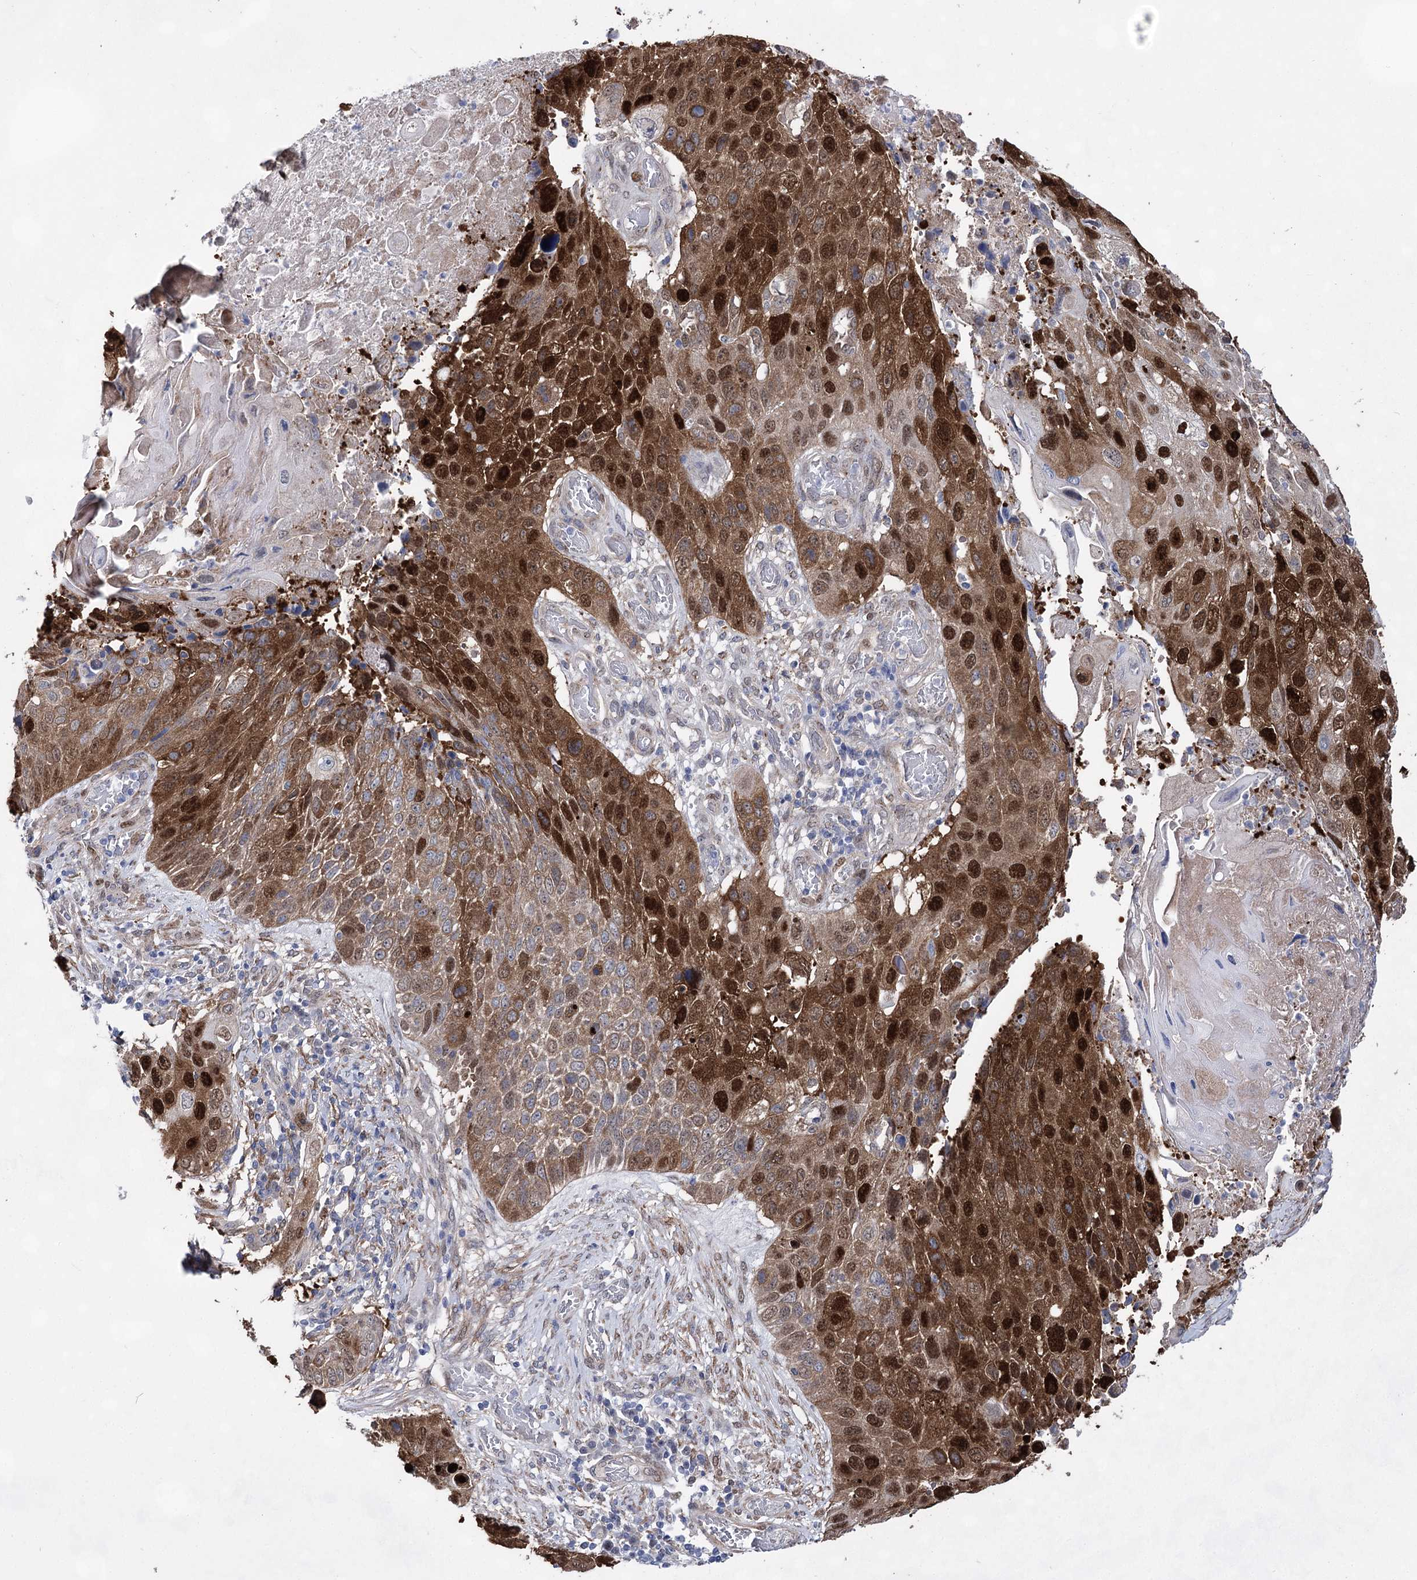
{"staining": {"intensity": "strong", "quantity": ">75%", "location": "cytoplasmic/membranous,nuclear"}, "tissue": "lung cancer", "cell_type": "Tumor cells", "image_type": "cancer", "snomed": [{"axis": "morphology", "description": "Squamous cell carcinoma, NOS"}, {"axis": "topography", "description": "Lung"}], "caption": "High-magnification brightfield microscopy of squamous cell carcinoma (lung) stained with DAB (brown) and counterstained with hematoxylin (blue). tumor cells exhibit strong cytoplasmic/membranous and nuclear staining is appreciated in approximately>75% of cells.", "gene": "UGDH", "patient": {"sex": "male", "age": 61}}